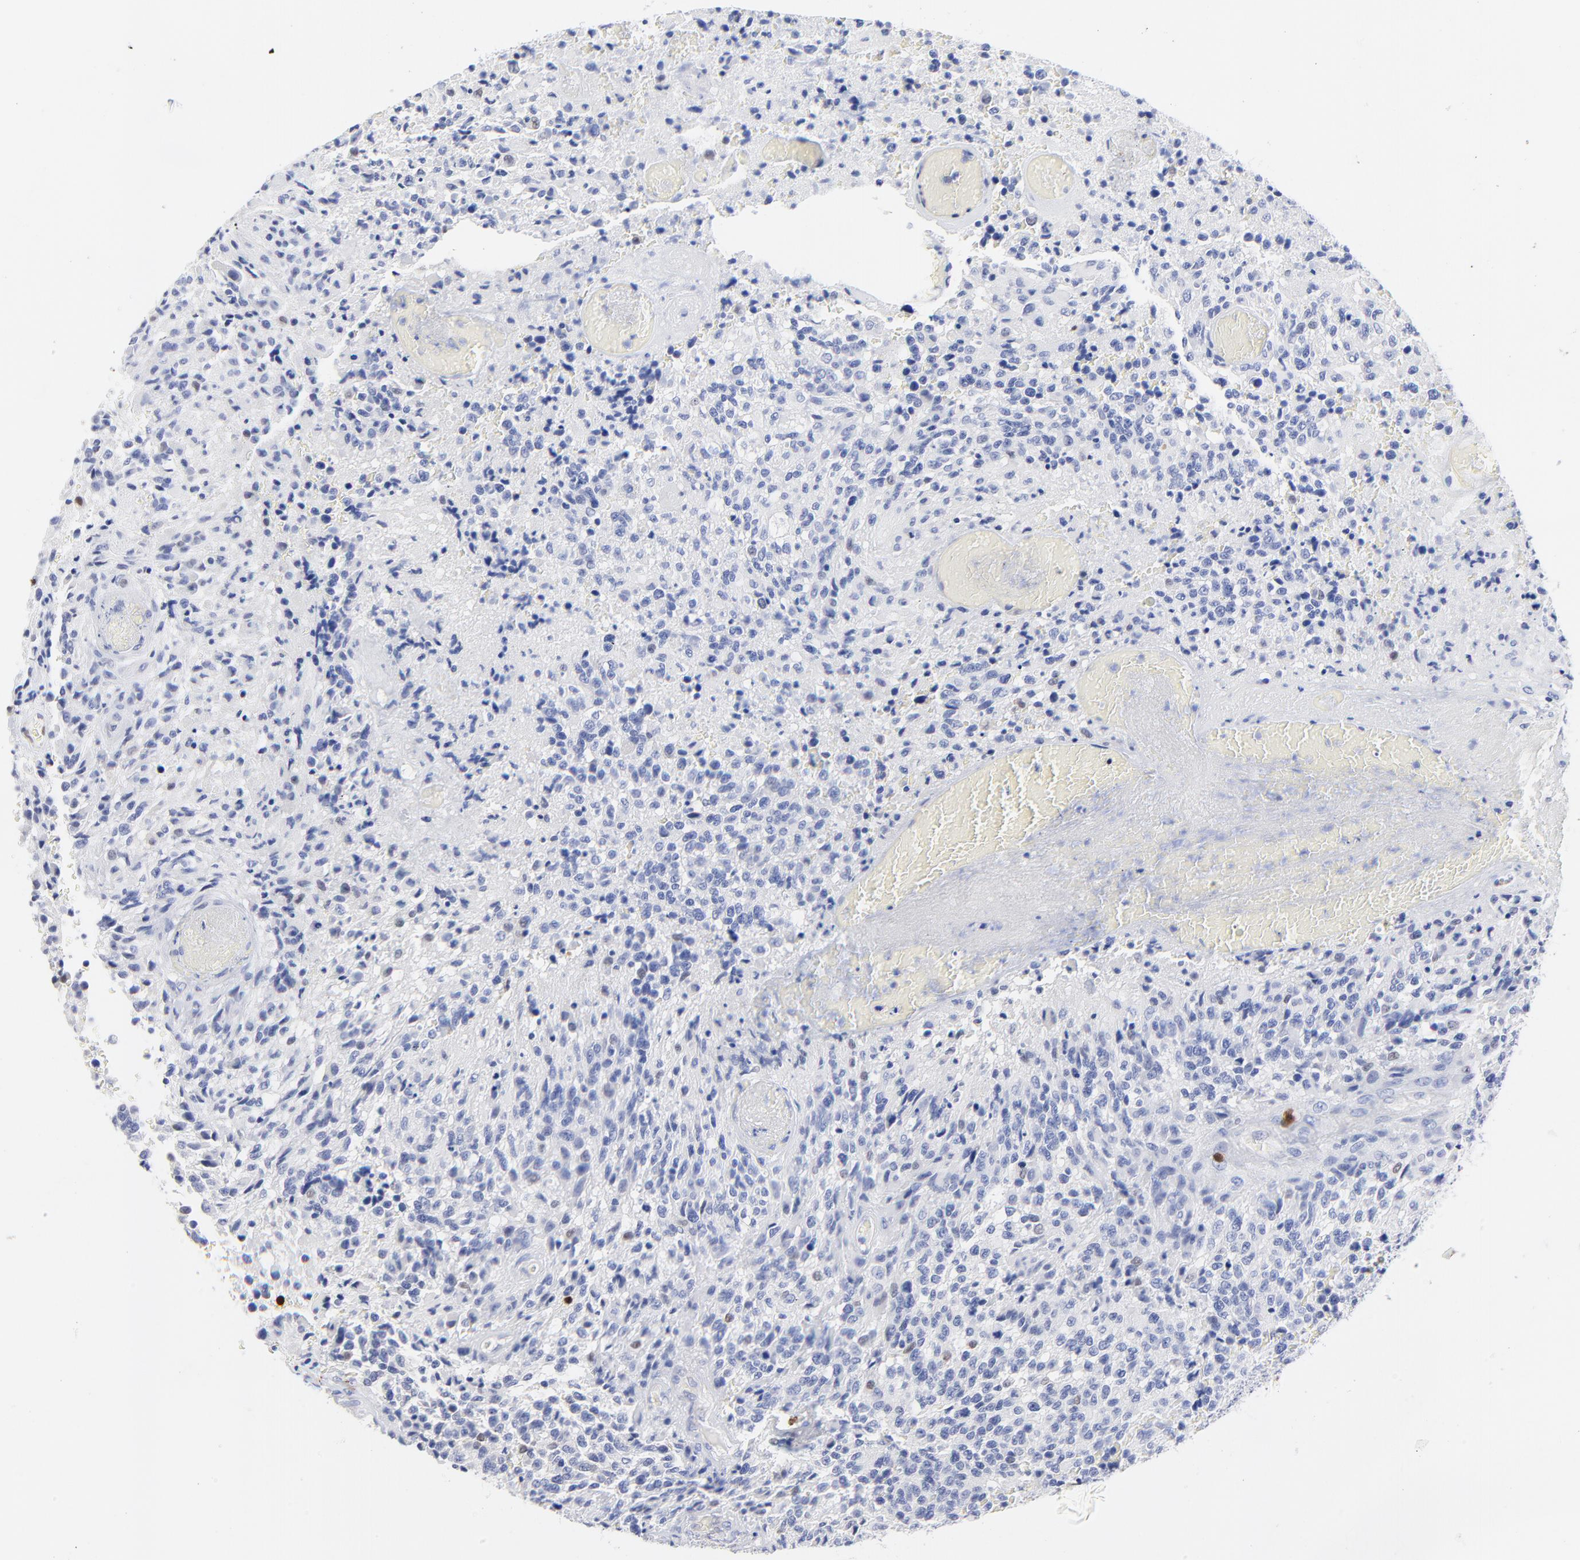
{"staining": {"intensity": "negative", "quantity": "none", "location": "none"}, "tissue": "glioma", "cell_type": "Tumor cells", "image_type": "cancer", "snomed": [{"axis": "morphology", "description": "Glioma, malignant, High grade"}, {"axis": "topography", "description": "Brain"}], "caption": "The micrograph exhibits no significant expression in tumor cells of glioma.", "gene": "ZAP70", "patient": {"sex": "male", "age": 36}}